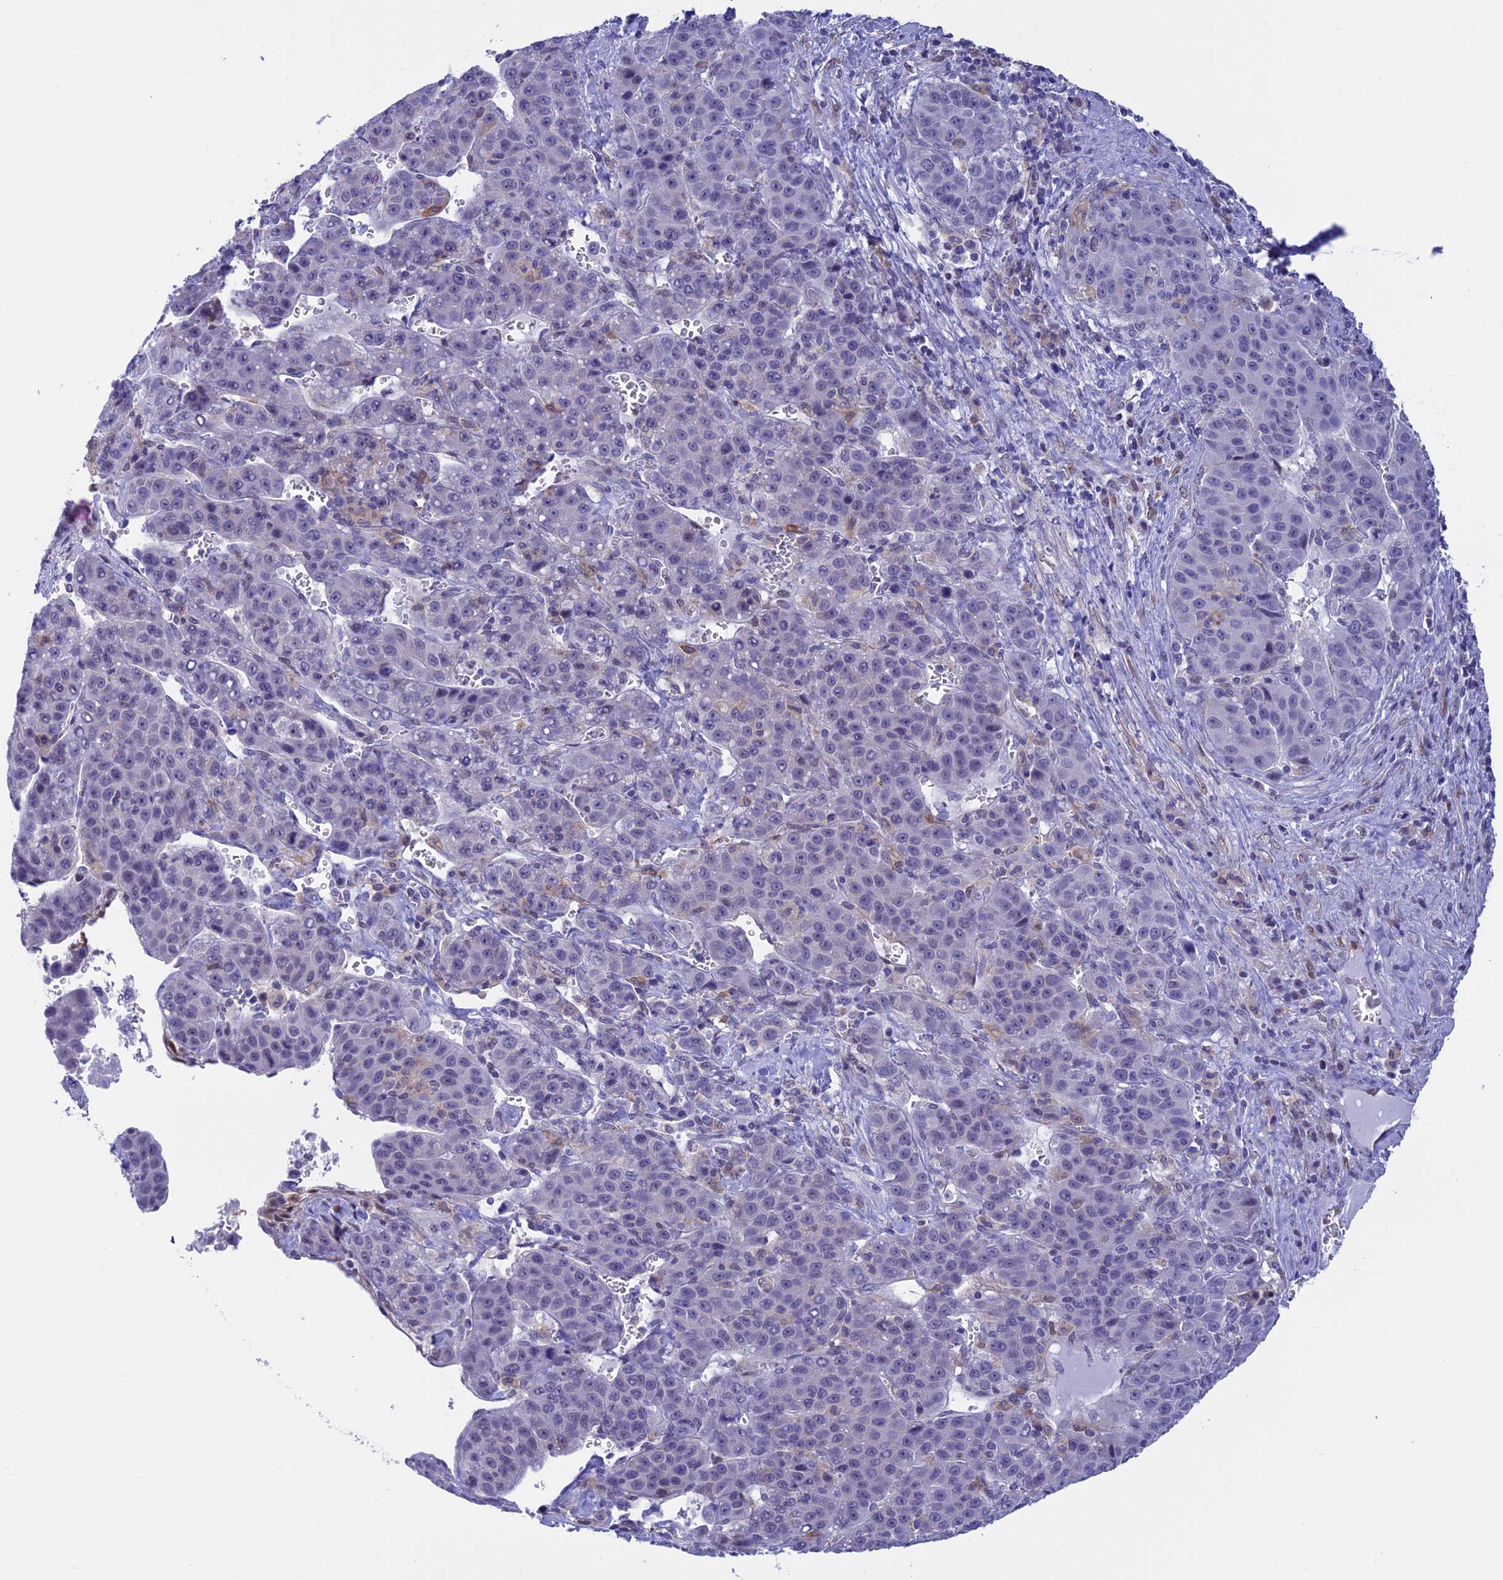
{"staining": {"intensity": "negative", "quantity": "none", "location": "none"}, "tissue": "liver cancer", "cell_type": "Tumor cells", "image_type": "cancer", "snomed": [{"axis": "morphology", "description": "Carcinoma, Hepatocellular, NOS"}, {"axis": "topography", "description": "Liver"}], "caption": "Tumor cells are negative for brown protein staining in hepatocellular carcinoma (liver).", "gene": "IGSF6", "patient": {"sex": "female", "age": 53}}